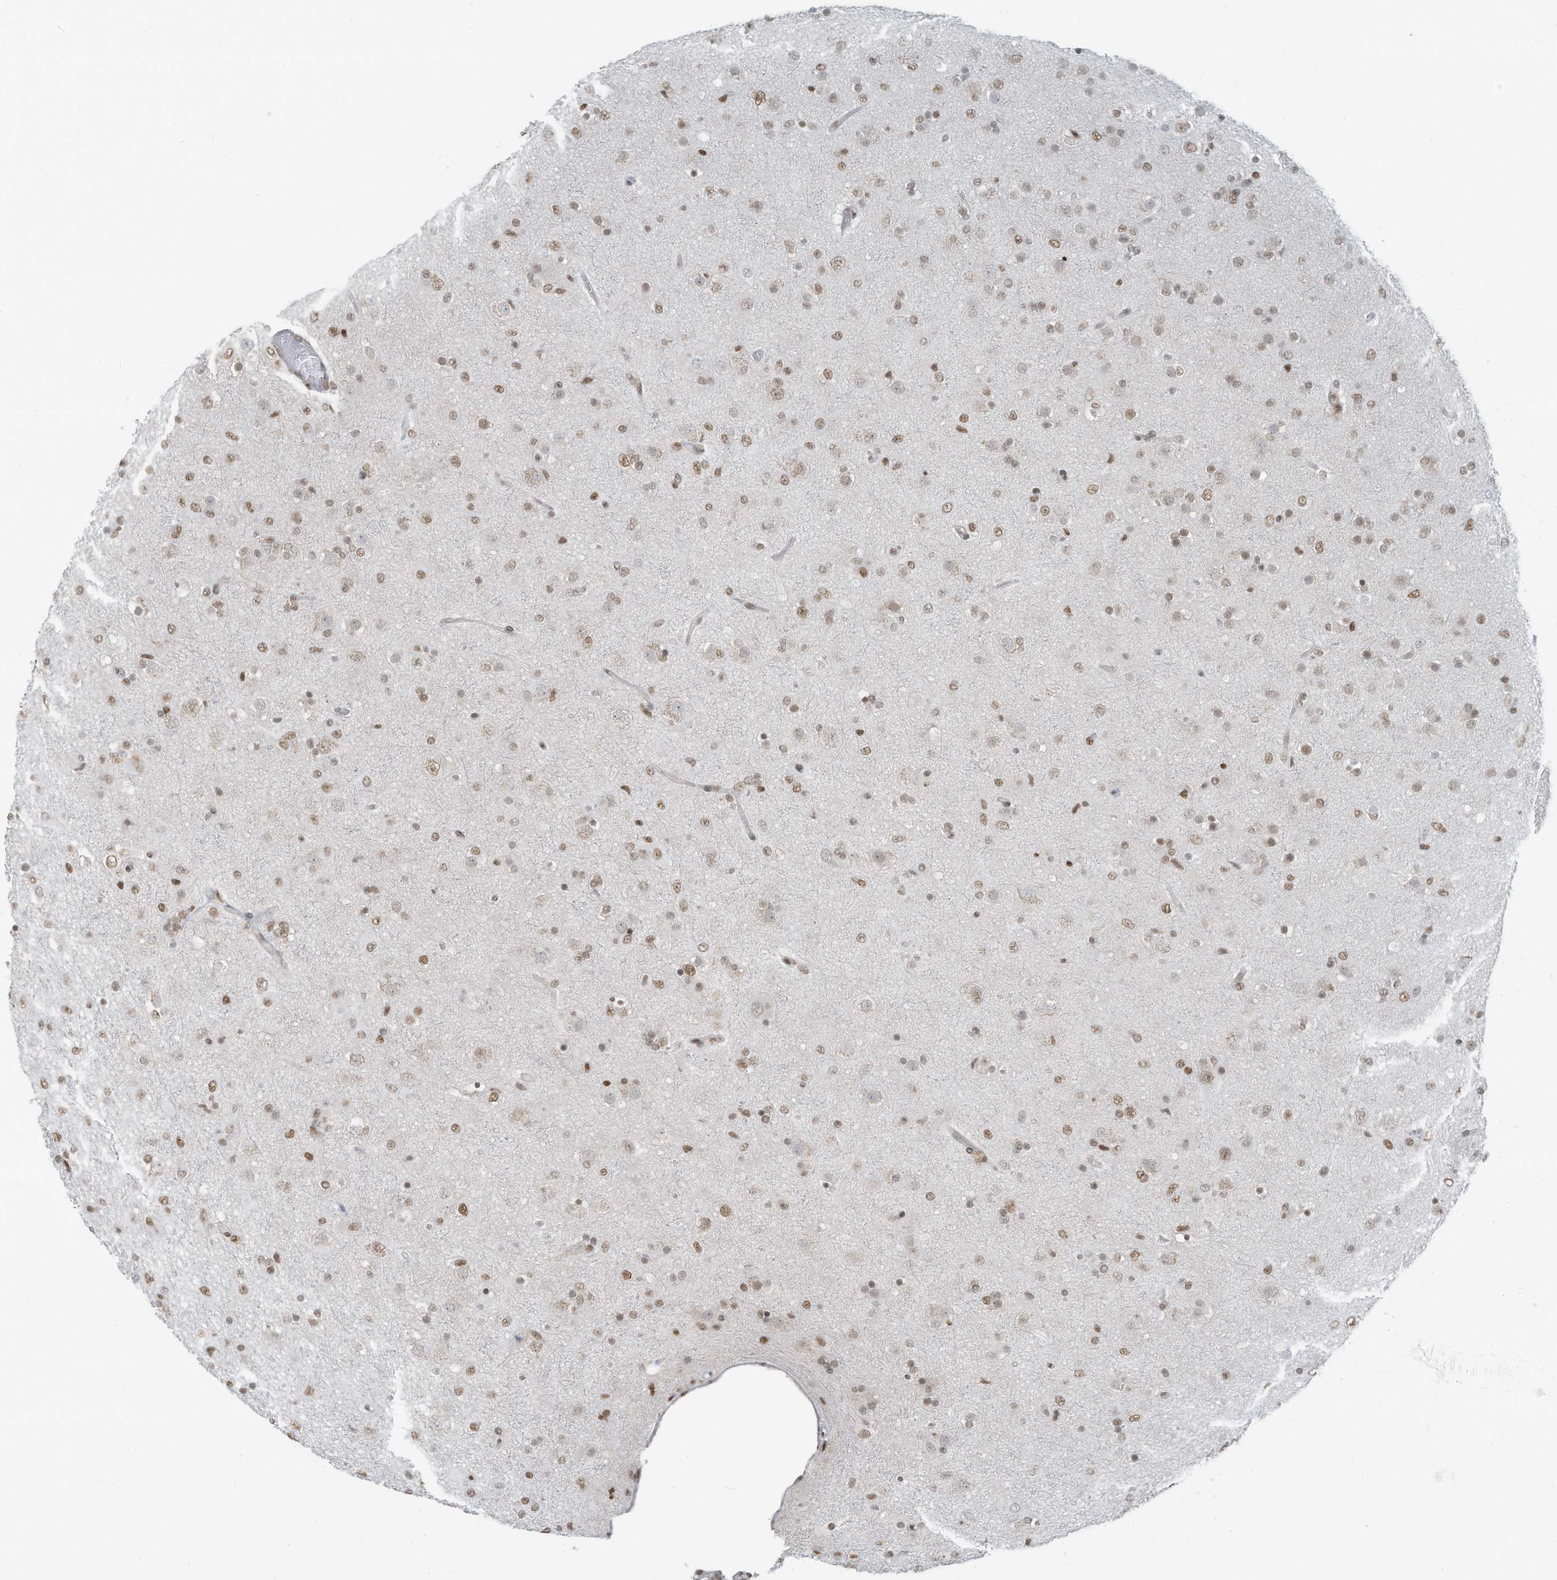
{"staining": {"intensity": "moderate", "quantity": ">75%", "location": "nuclear"}, "tissue": "glioma", "cell_type": "Tumor cells", "image_type": "cancer", "snomed": [{"axis": "morphology", "description": "Glioma, malignant, Low grade"}, {"axis": "topography", "description": "Brain"}], "caption": "Immunohistochemical staining of malignant low-grade glioma displays medium levels of moderate nuclear expression in approximately >75% of tumor cells.", "gene": "DBR1", "patient": {"sex": "male", "age": 65}}